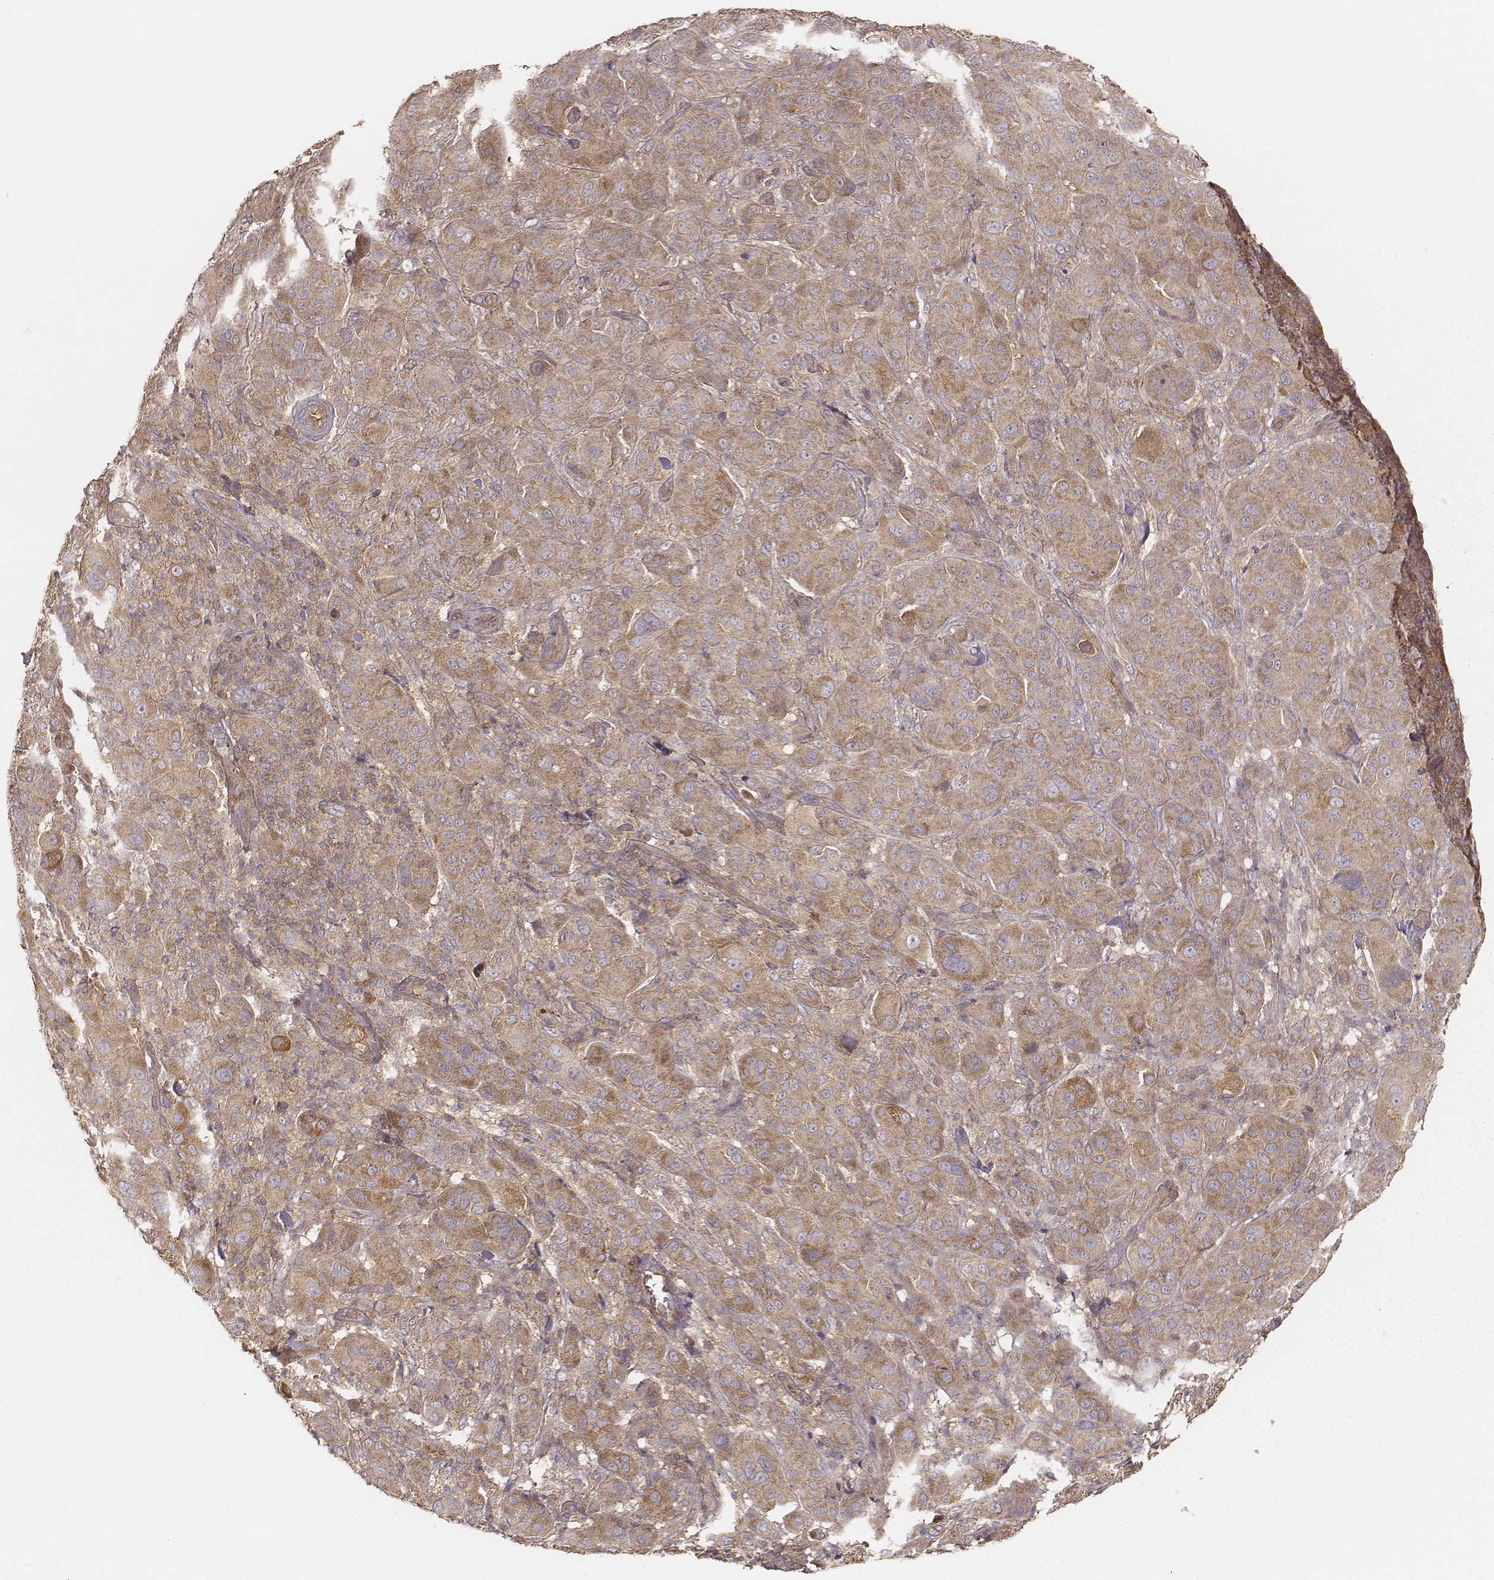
{"staining": {"intensity": "weak", "quantity": ">75%", "location": "cytoplasmic/membranous"}, "tissue": "melanoma", "cell_type": "Tumor cells", "image_type": "cancer", "snomed": [{"axis": "morphology", "description": "Malignant melanoma, NOS"}, {"axis": "topography", "description": "Skin"}], "caption": "Malignant melanoma stained with IHC demonstrates weak cytoplasmic/membranous expression in about >75% of tumor cells.", "gene": "CARS1", "patient": {"sex": "female", "age": 87}}